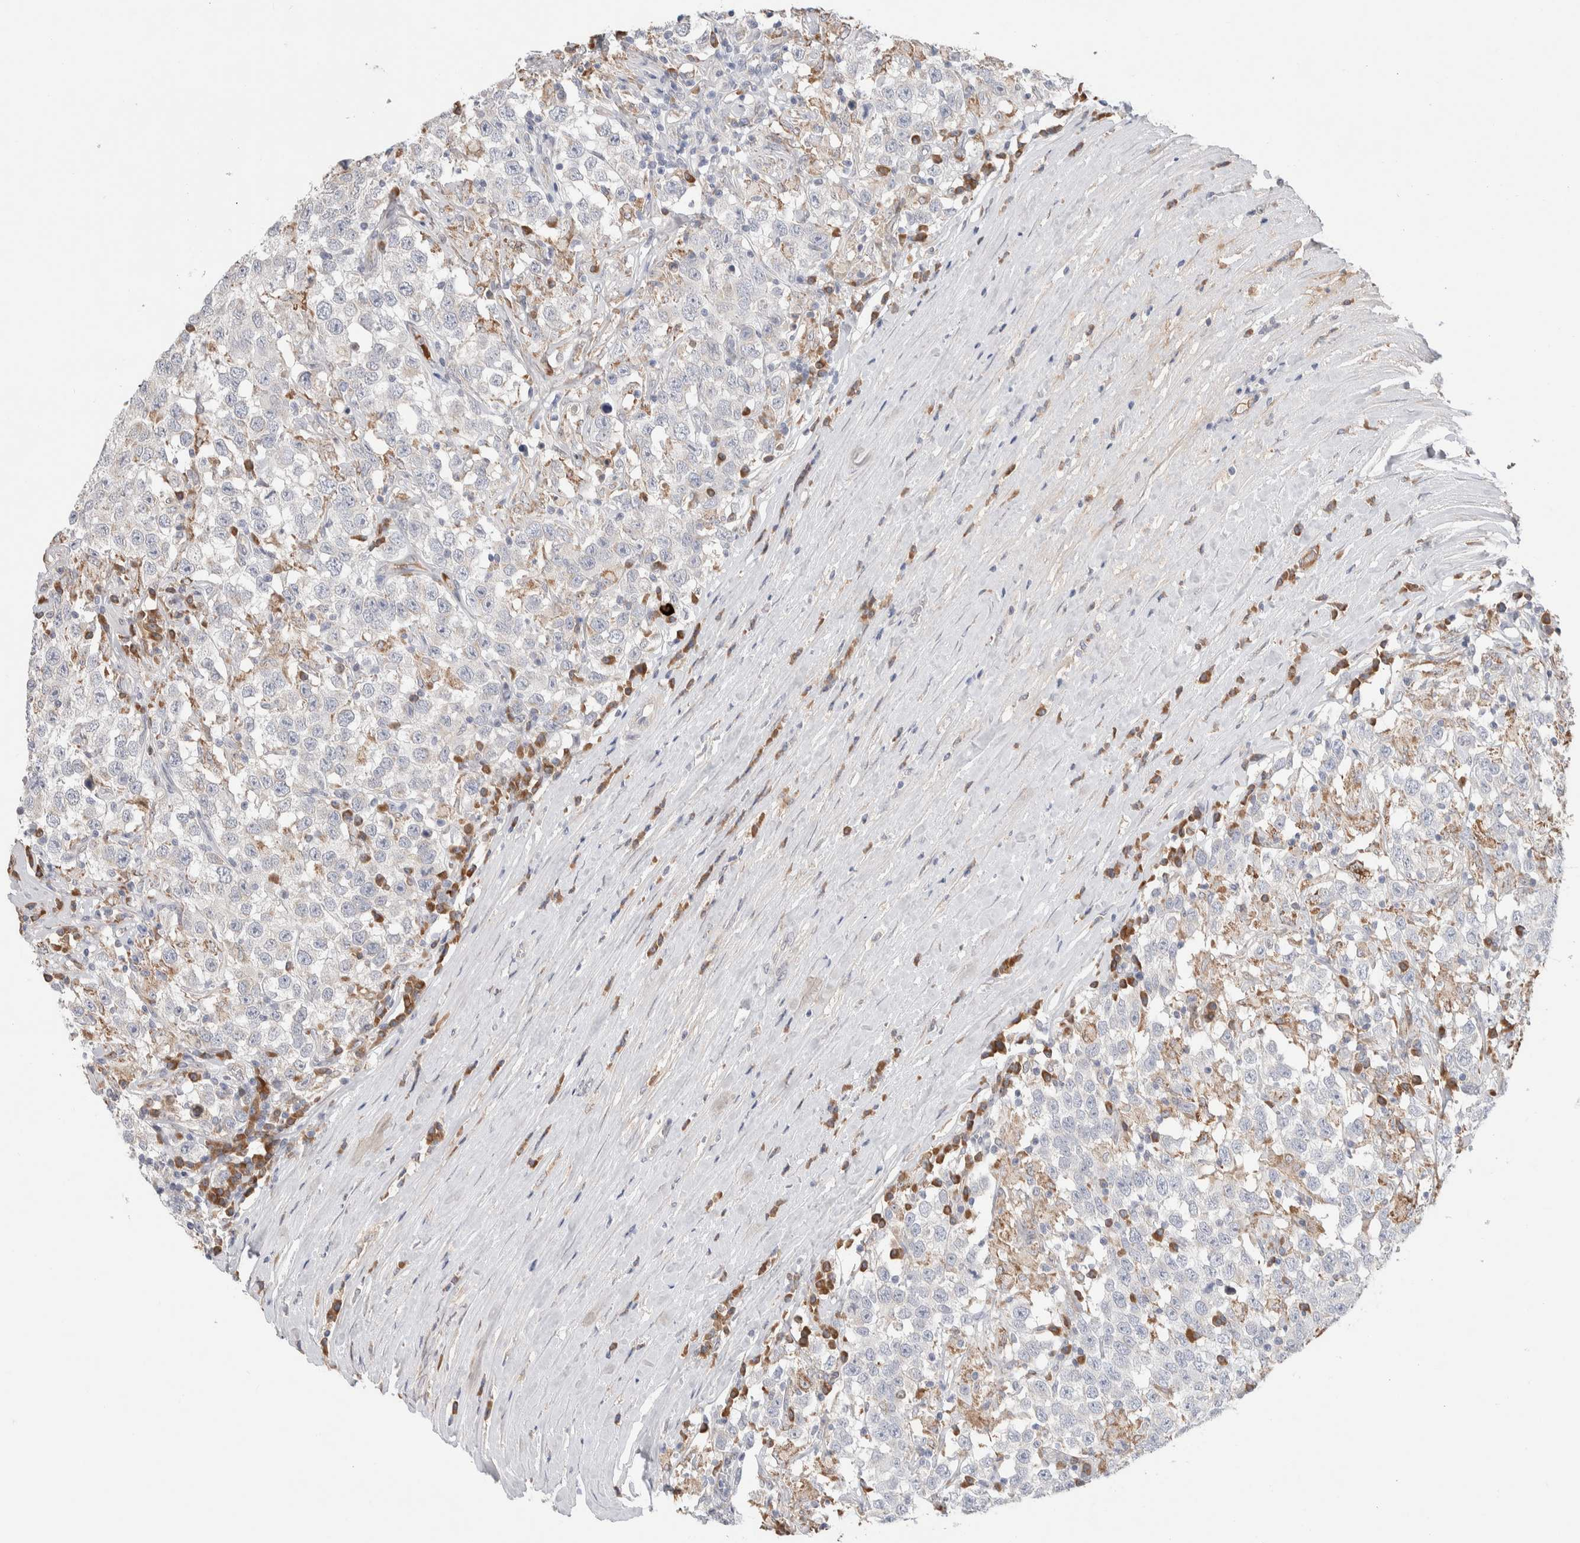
{"staining": {"intensity": "weak", "quantity": "<25%", "location": "cytoplasmic/membranous"}, "tissue": "testis cancer", "cell_type": "Tumor cells", "image_type": "cancer", "snomed": [{"axis": "morphology", "description": "Seminoma, NOS"}, {"axis": "topography", "description": "Testis"}], "caption": "Immunohistochemistry image of testis cancer (seminoma) stained for a protein (brown), which reveals no positivity in tumor cells.", "gene": "RUSF1", "patient": {"sex": "male", "age": 41}}